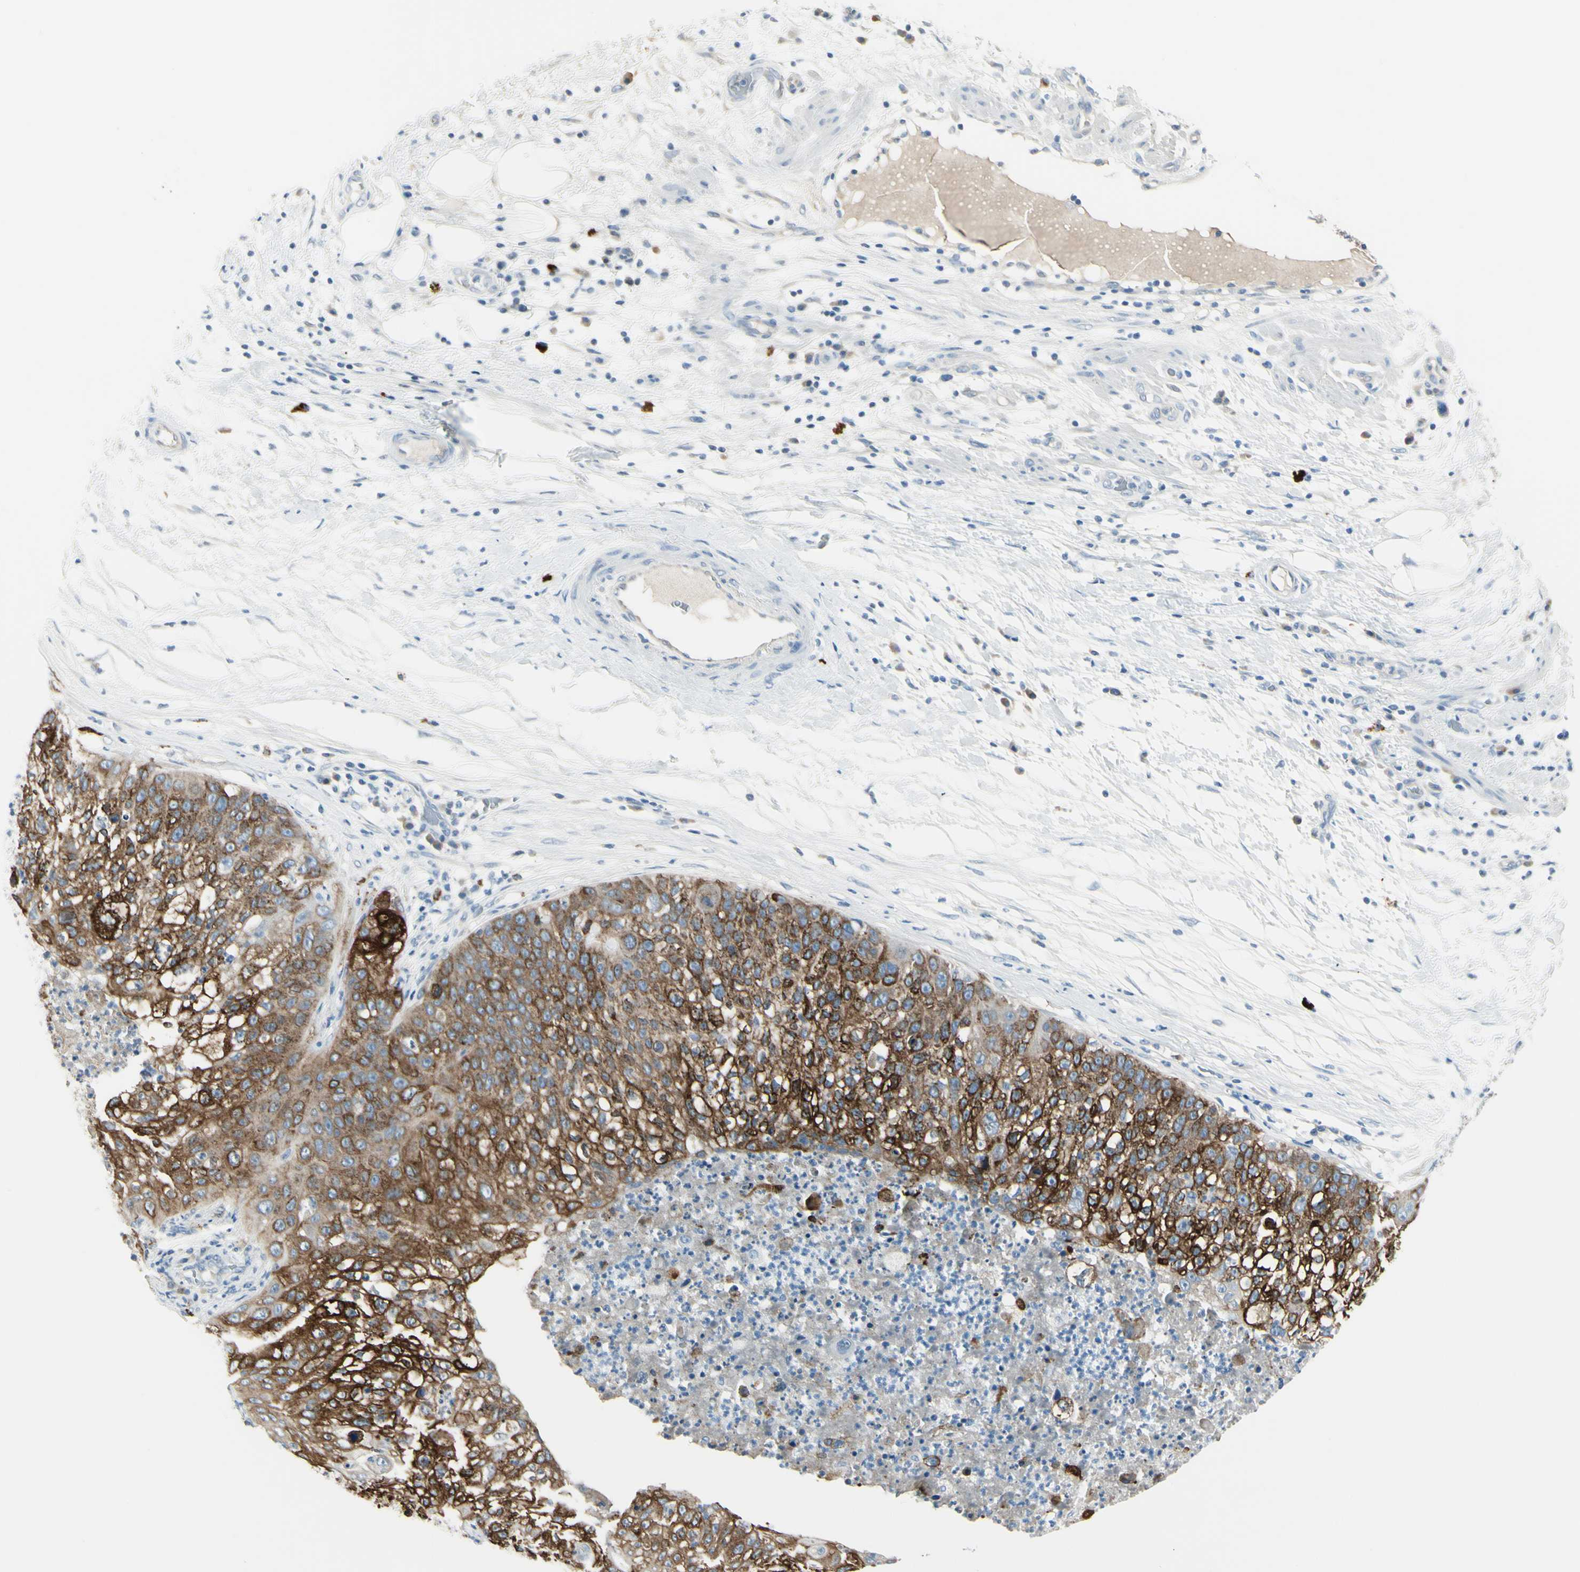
{"staining": {"intensity": "strong", "quantity": ">75%", "location": "cytoplasmic/membranous"}, "tissue": "lung cancer", "cell_type": "Tumor cells", "image_type": "cancer", "snomed": [{"axis": "morphology", "description": "Inflammation, NOS"}, {"axis": "morphology", "description": "Squamous cell carcinoma, NOS"}, {"axis": "topography", "description": "Lymph node"}, {"axis": "topography", "description": "Soft tissue"}, {"axis": "topography", "description": "Lung"}], "caption": "Strong cytoplasmic/membranous positivity is present in about >75% of tumor cells in squamous cell carcinoma (lung).", "gene": "DLG4", "patient": {"sex": "male", "age": 66}}